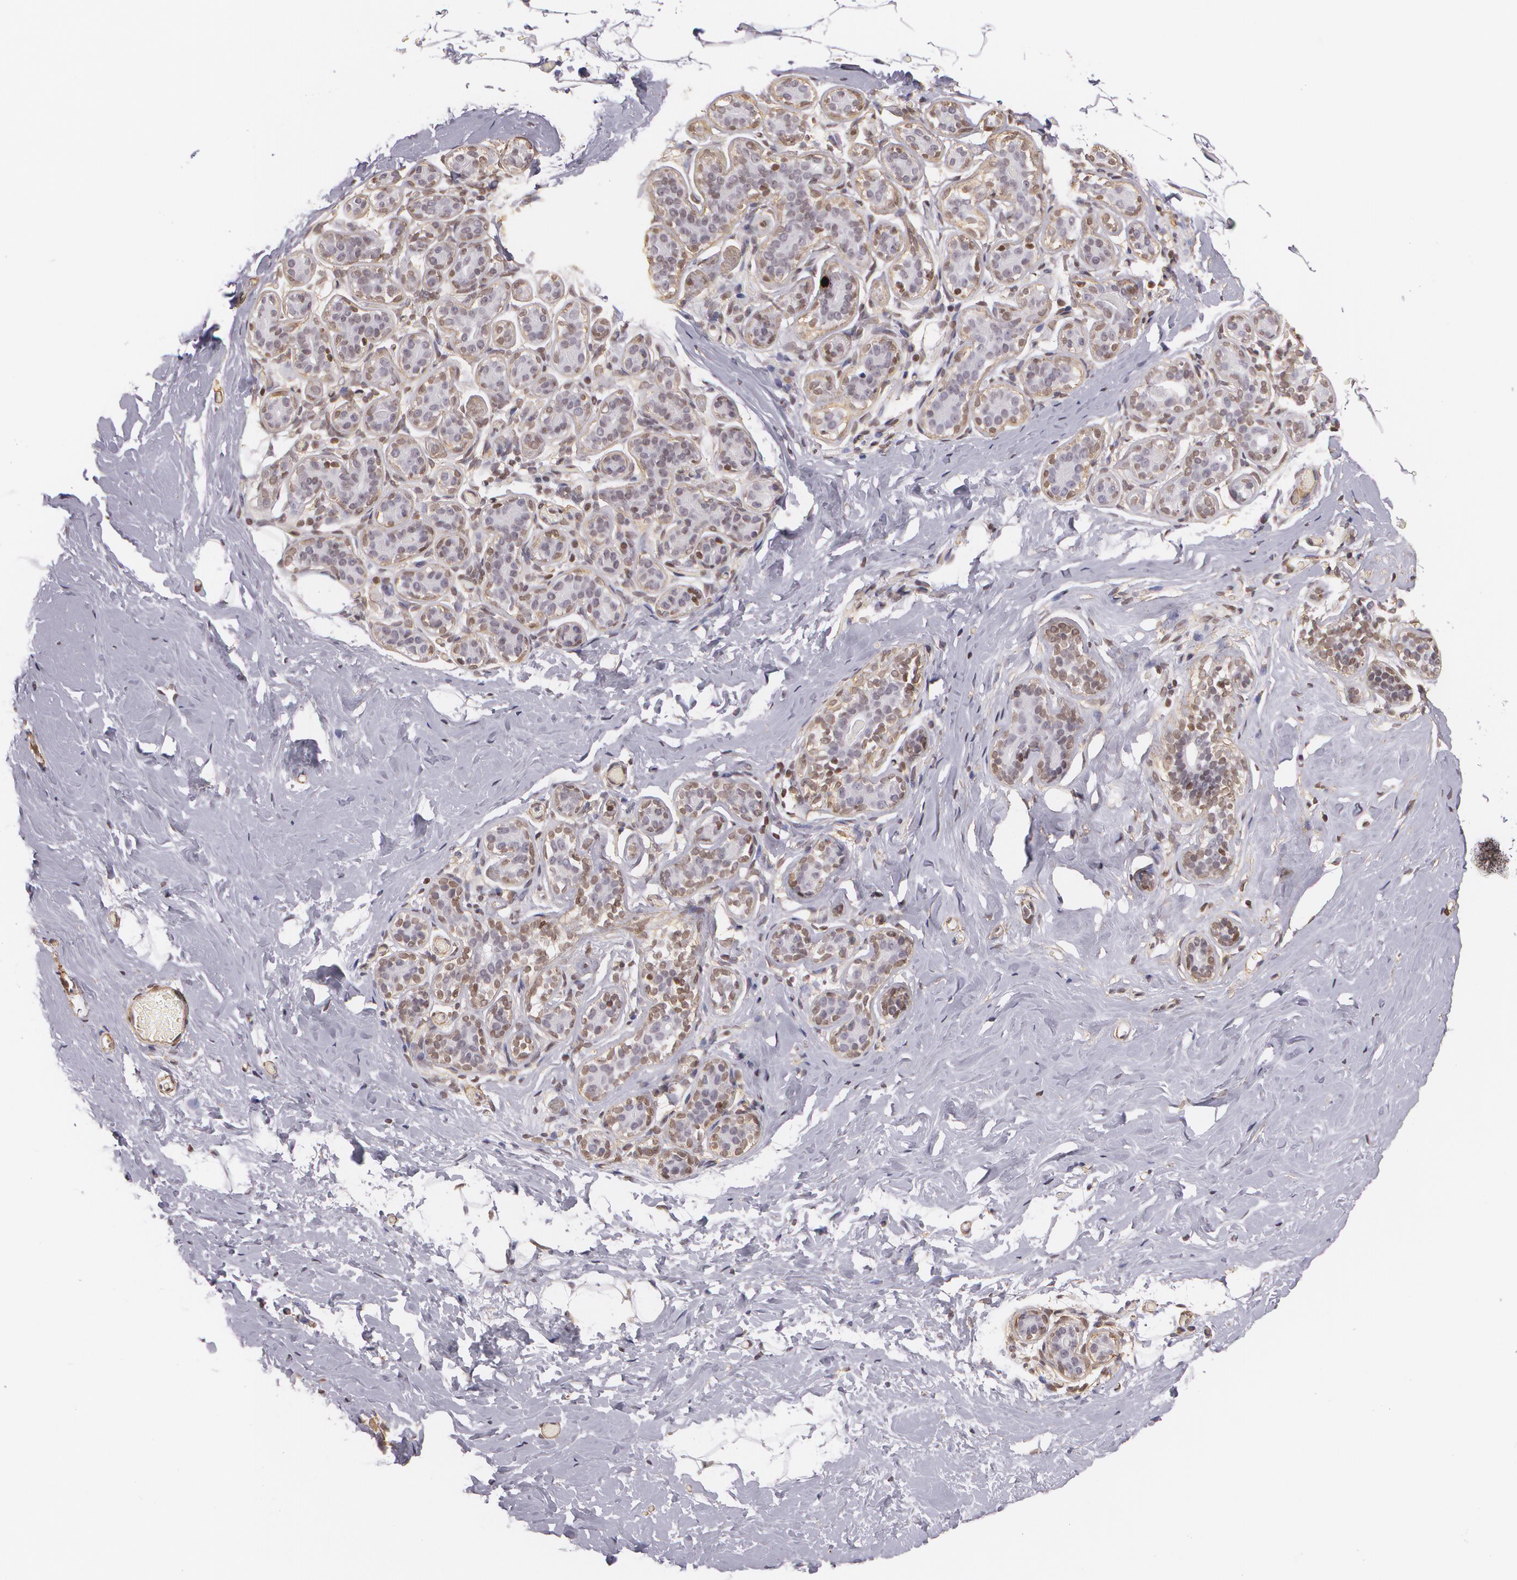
{"staining": {"intensity": "negative", "quantity": "none", "location": "none"}, "tissue": "breast", "cell_type": "Adipocytes", "image_type": "normal", "snomed": [{"axis": "morphology", "description": "Normal tissue, NOS"}, {"axis": "topography", "description": "Breast"}, {"axis": "topography", "description": "Soft tissue"}], "caption": "Immunohistochemistry (IHC) image of normal breast stained for a protein (brown), which demonstrates no staining in adipocytes. Nuclei are stained in blue.", "gene": "VAMP1", "patient": {"sex": "female", "age": 75}}